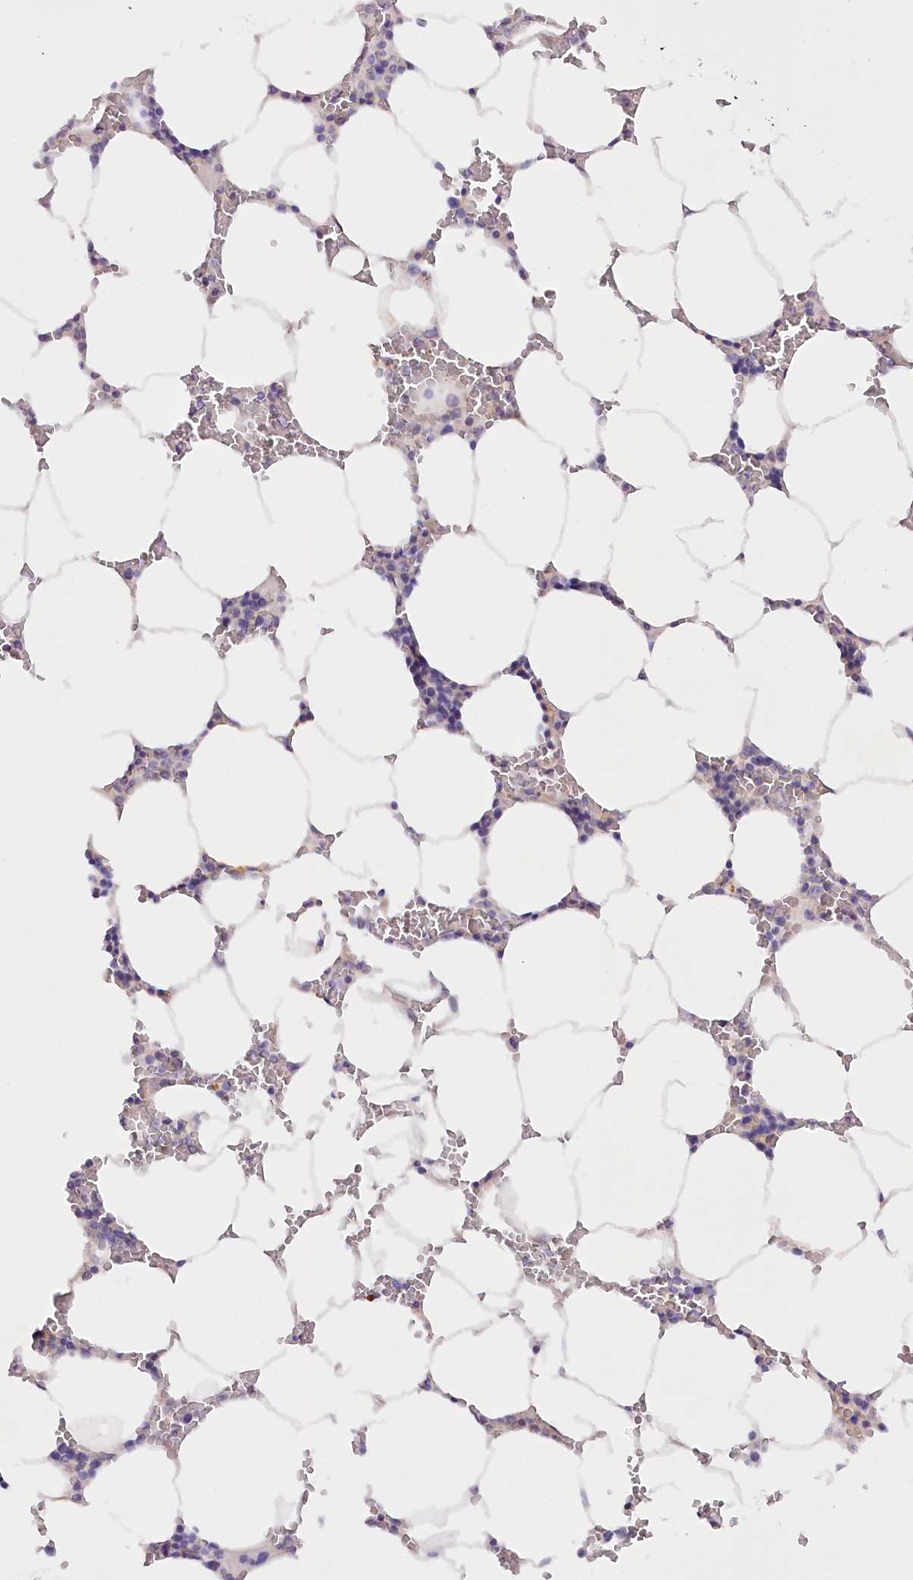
{"staining": {"intensity": "negative", "quantity": "none", "location": "none"}, "tissue": "bone marrow", "cell_type": "Hematopoietic cells", "image_type": "normal", "snomed": [{"axis": "morphology", "description": "Normal tissue, NOS"}, {"axis": "topography", "description": "Bone marrow"}], "caption": "Immunohistochemical staining of normal bone marrow displays no significant expression in hematopoietic cells.", "gene": "DCUN1D1", "patient": {"sex": "male", "age": 70}}